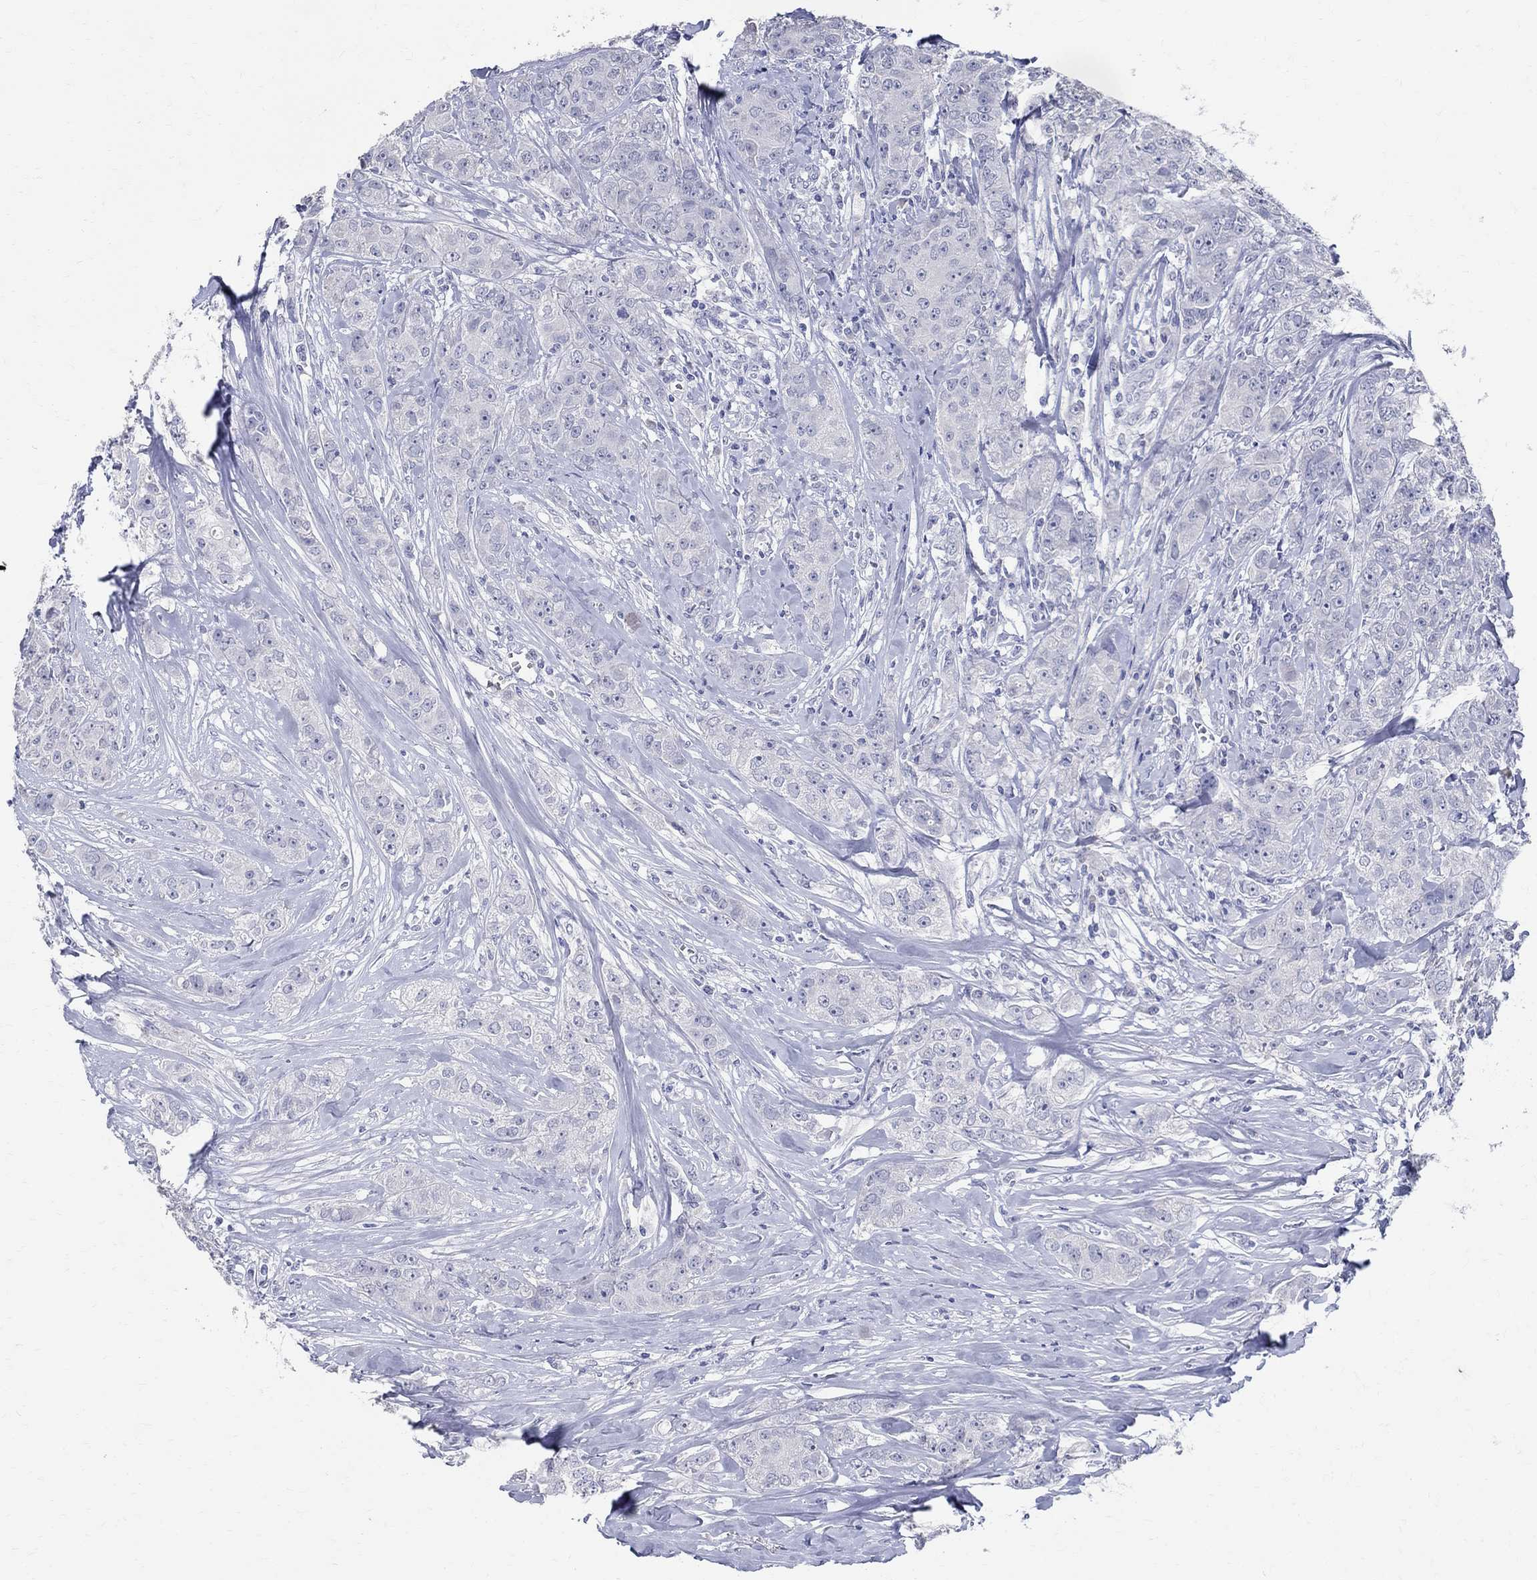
{"staining": {"intensity": "negative", "quantity": "none", "location": "none"}, "tissue": "breast cancer", "cell_type": "Tumor cells", "image_type": "cancer", "snomed": [{"axis": "morphology", "description": "Duct carcinoma"}, {"axis": "topography", "description": "Breast"}], "caption": "High power microscopy photomicrograph of an IHC photomicrograph of breast cancer, revealing no significant staining in tumor cells.", "gene": "SOX2", "patient": {"sex": "female", "age": 43}}